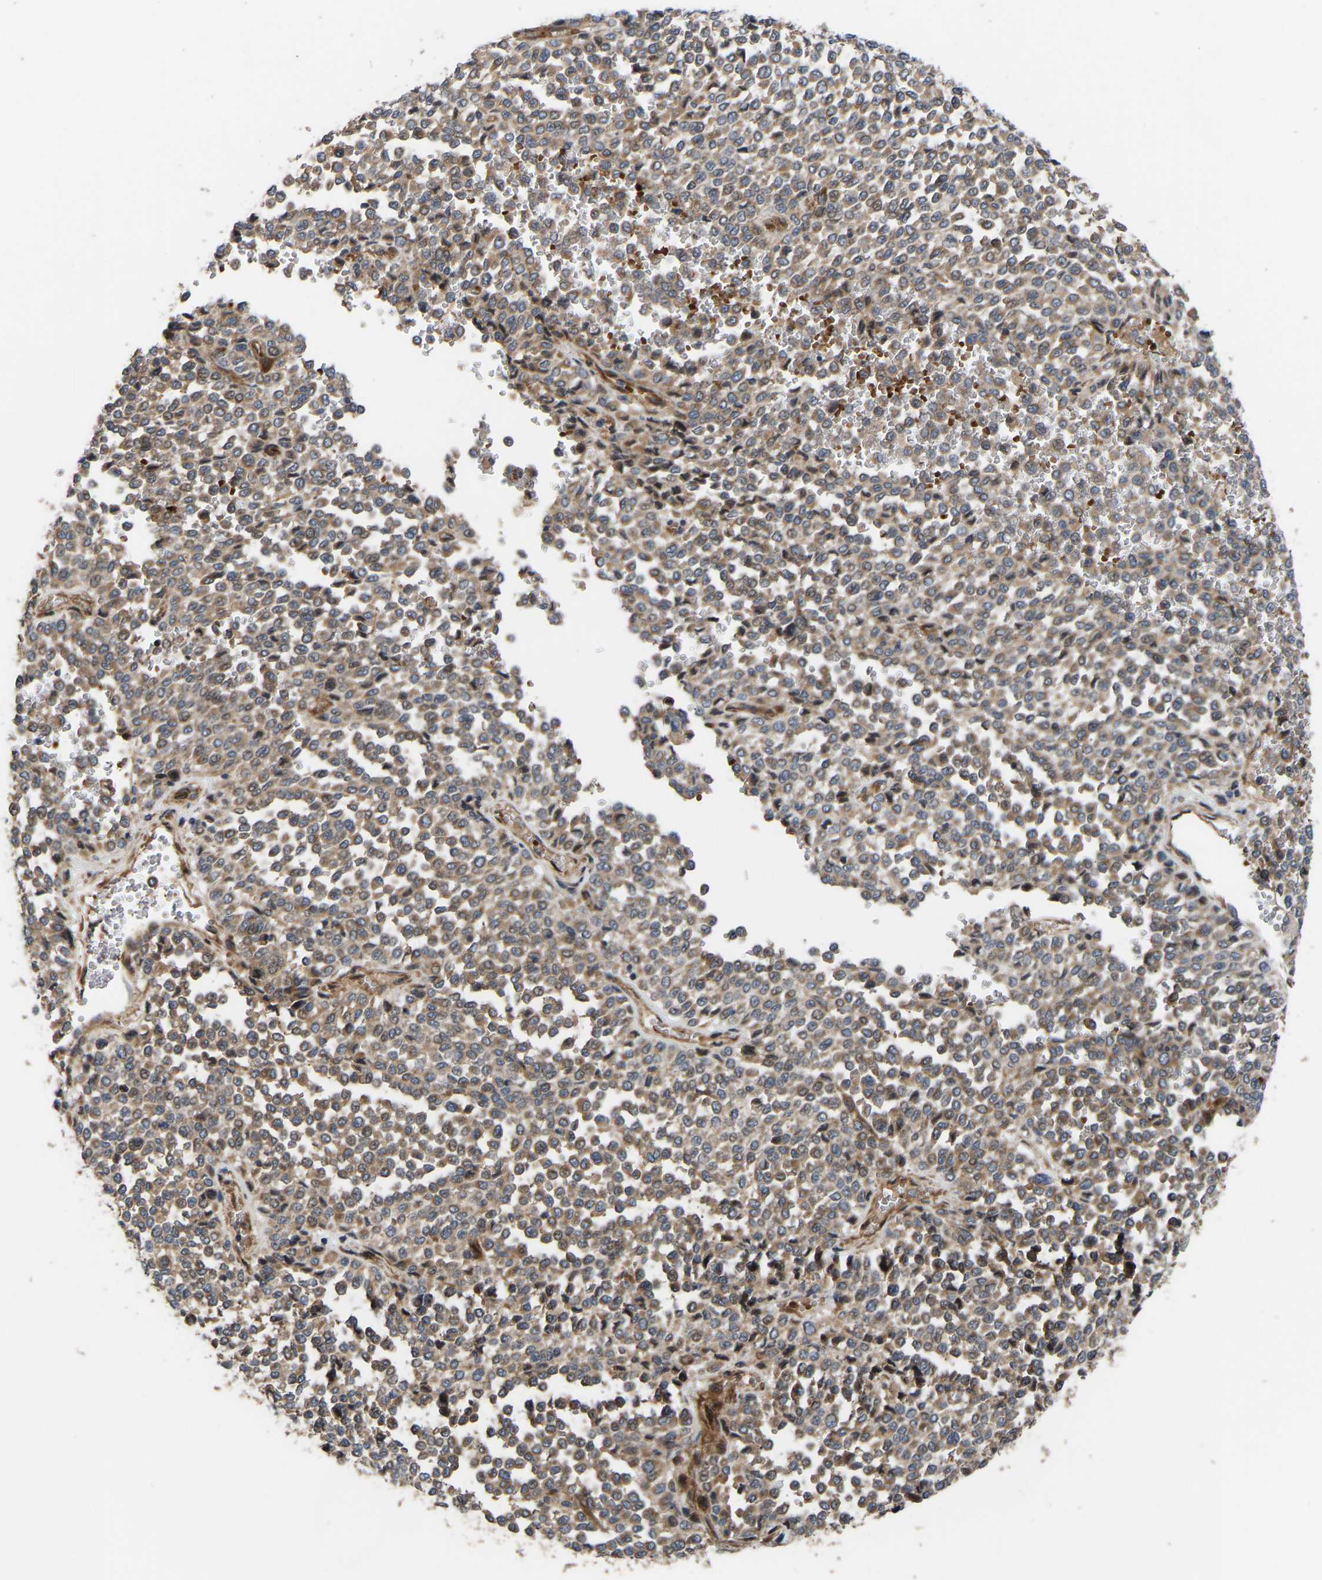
{"staining": {"intensity": "moderate", "quantity": ">75%", "location": "cytoplasmic/membranous"}, "tissue": "melanoma", "cell_type": "Tumor cells", "image_type": "cancer", "snomed": [{"axis": "morphology", "description": "Malignant melanoma, Metastatic site"}, {"axis": "topography", "description": "Pancreas"}], "caption": "IHC (DAB) staining of human malignant melanoma (metastatic site) exhibits moderate cytoplasmic/membranous protein staining in about >75% of tumor cells.", "gene": "STAU1", "patient": {"sex": "female", "age": 30}}